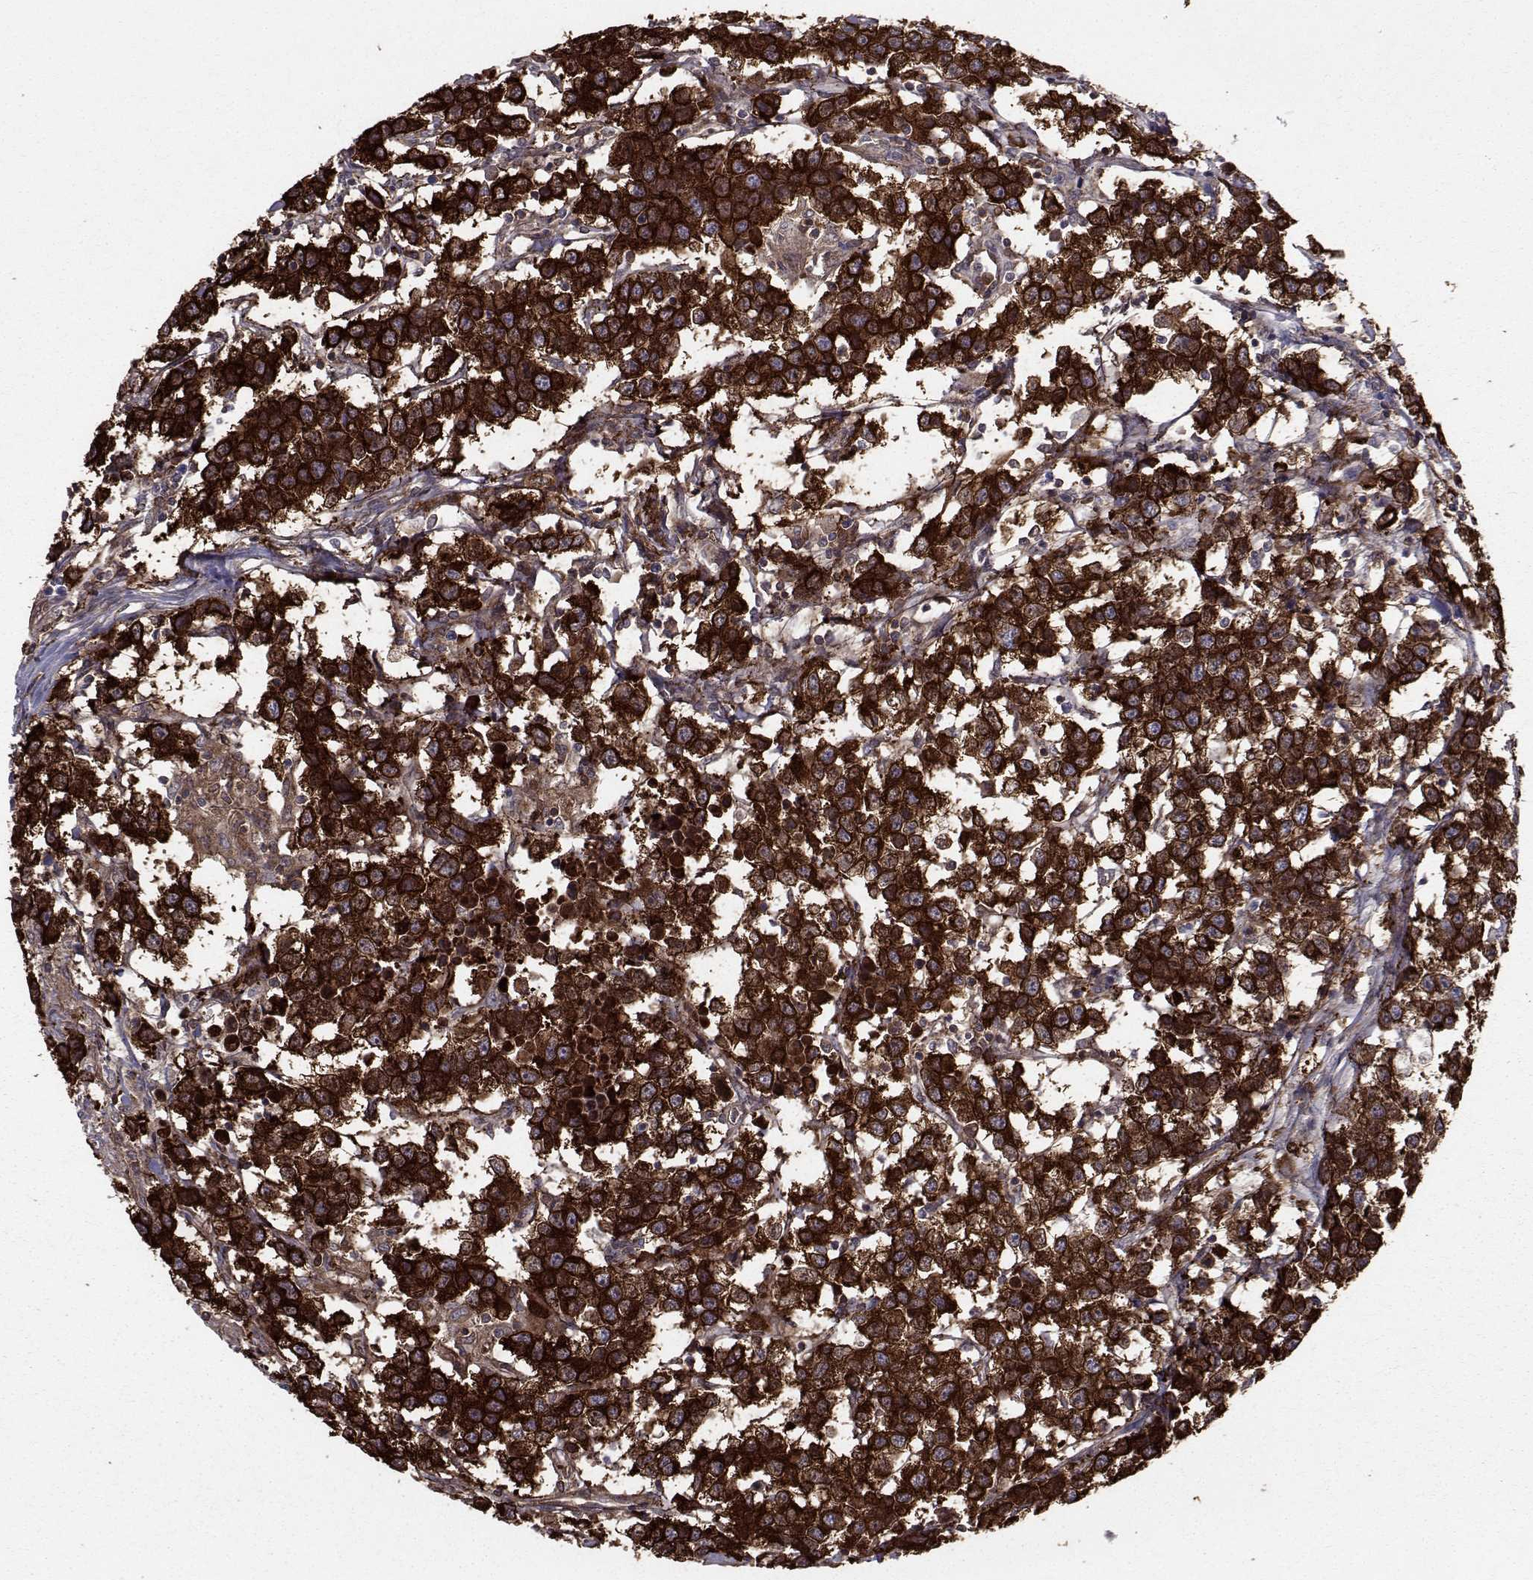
{"staining": {"intensity": "strong", "quantity": ">75%", "location": "cytoplasmic/membranous"}, "tissue": "testis cancer", "cell_type": "Tumor cells", "image_type": "cancer", "snomed": [{"axis": "morphology", "description": "Seminoma, NOS"}, {"axis": "topography", "description": "Testis"}], "caption": "Testis cancer tissue exhibits strong cytoplasmic/membranous positivity in about >75% of tumor cells, visualized by immunohistochemistry. The protein is shown in brown color, while the nuclei are stained blue.", "gene": "HSP90AB1", "patient": {"sex": "male", "age": 59}}